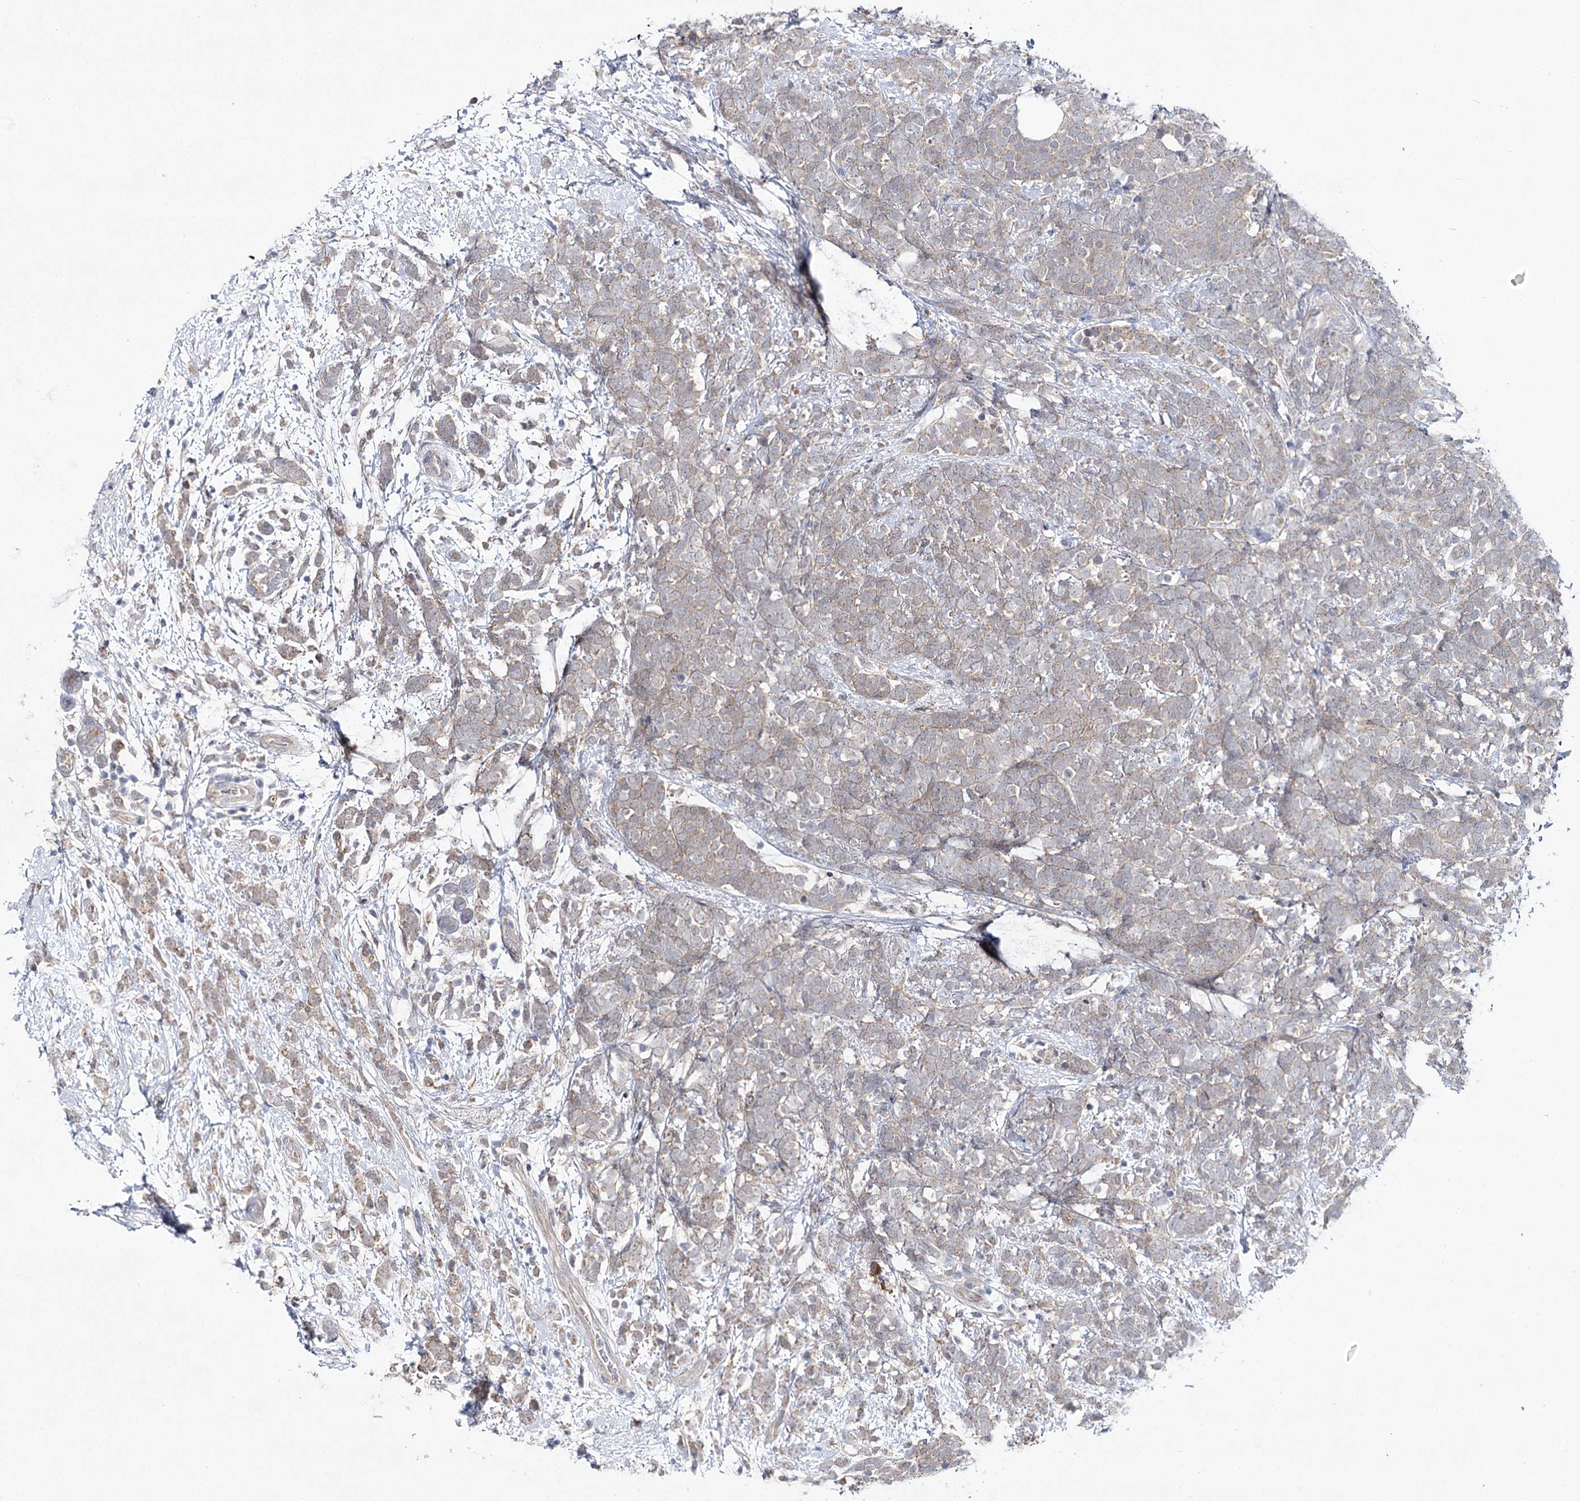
{"staining": {"intensity": "weak", "quantity": "25%-75%", "location": "cytoplasmic/membranous"}, "tissue": "breast cancer", "cell_type": "Tumor cells", "image_type": "cancer", "snomed": [{"axis": "morphology", "description": "Lobular carcinoma"}, {"axis": "topography", "description": "Breast"}], "caption": "A brown stain labels weak cytoplasmic/membranous positivity of a protein in human lobular carcinoma (breast) tumor cells.", "gene": "ARHGAP32", "patient": {"sex": "female", "age": 58}}